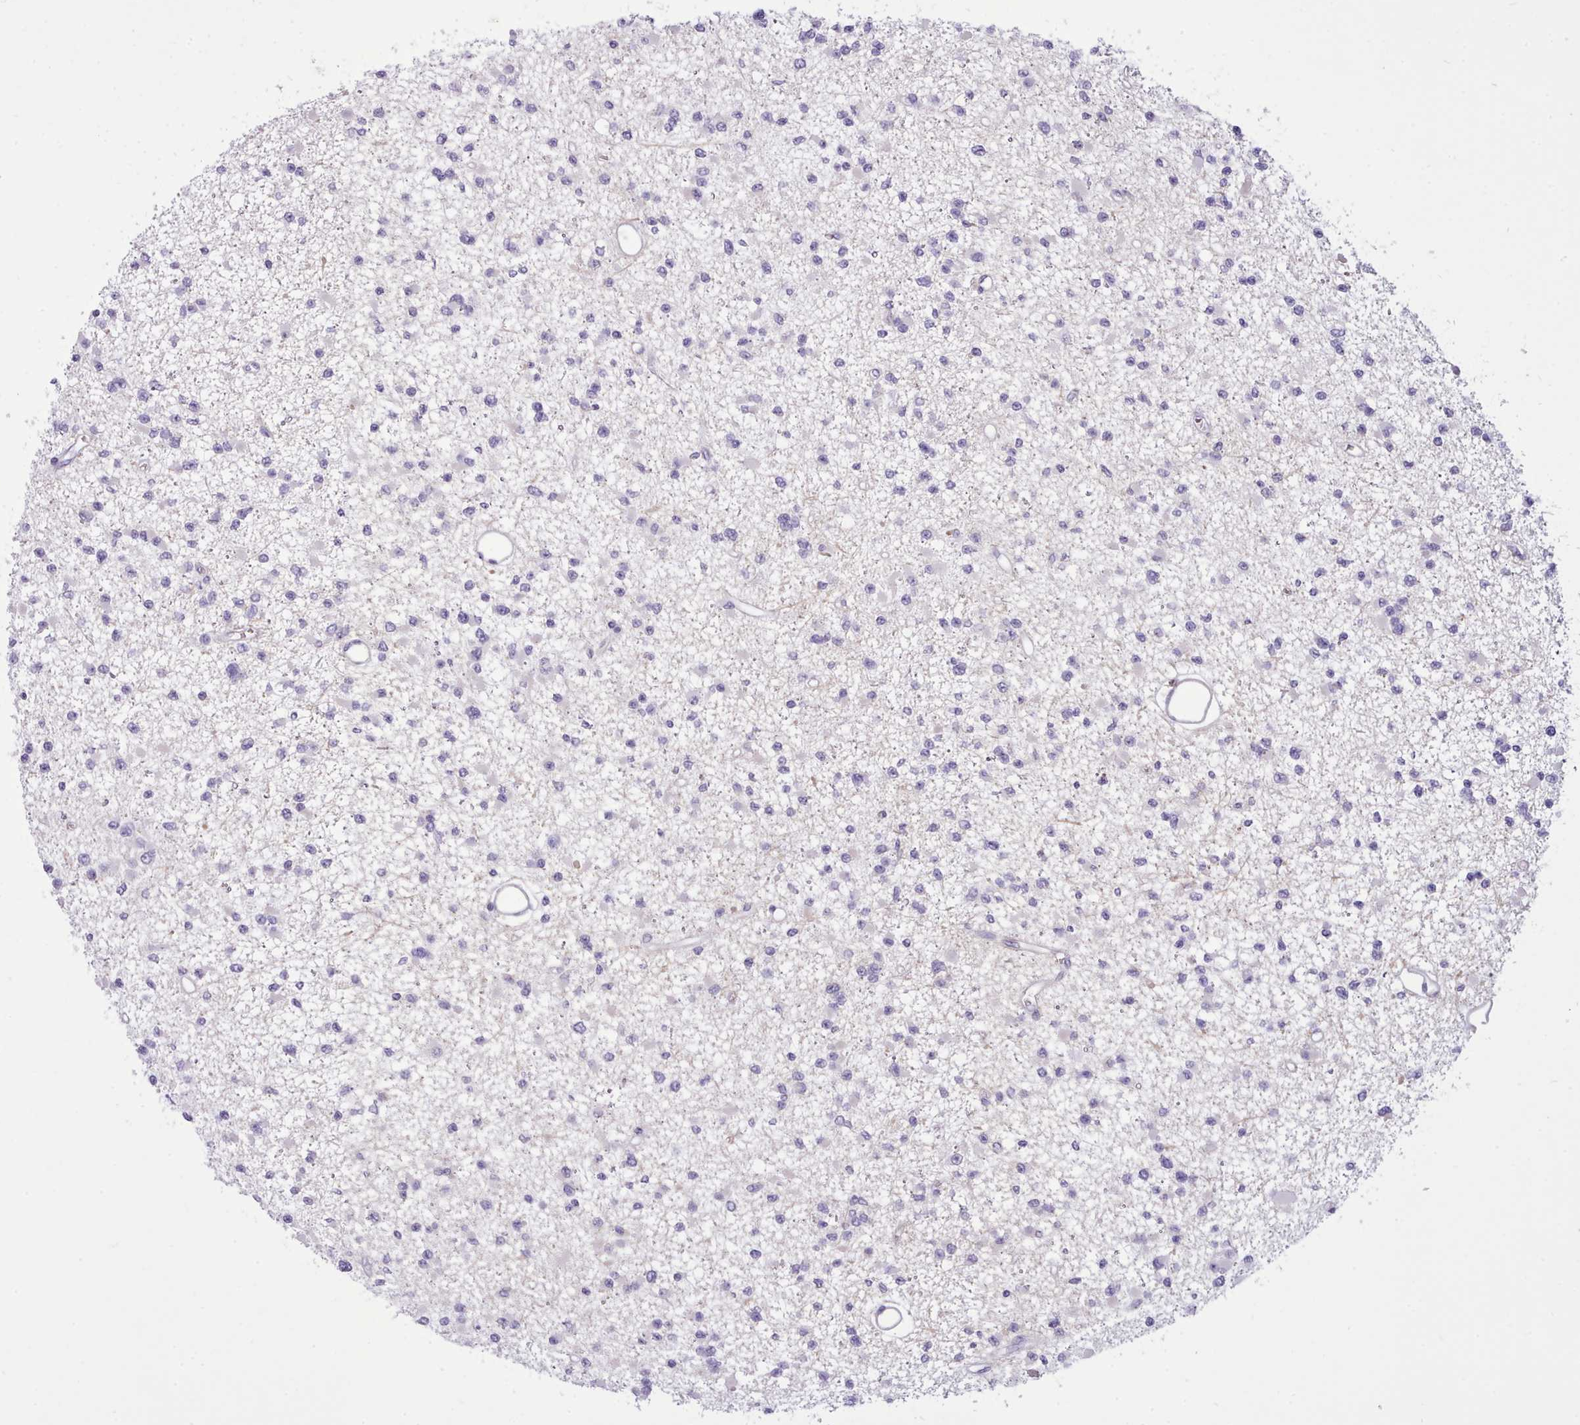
{"staining": {"intensity": "negative", "quantity": "none", "location": "none"}, "tissue": "glioma", "cell_type": "Tumor cells", "image_type": "cancer", "snomed": [{"axis": "morphology", "description": "Glioma, malignant, Low grade"}, {"axis": "topography", "description": "Brain"}], "caption": "DAB immunohistochemical staining of human glioma shows no significant staining in tumor cells.", "gene": "CYP2A13", "patient": {"sex": "female", "age": 22}}